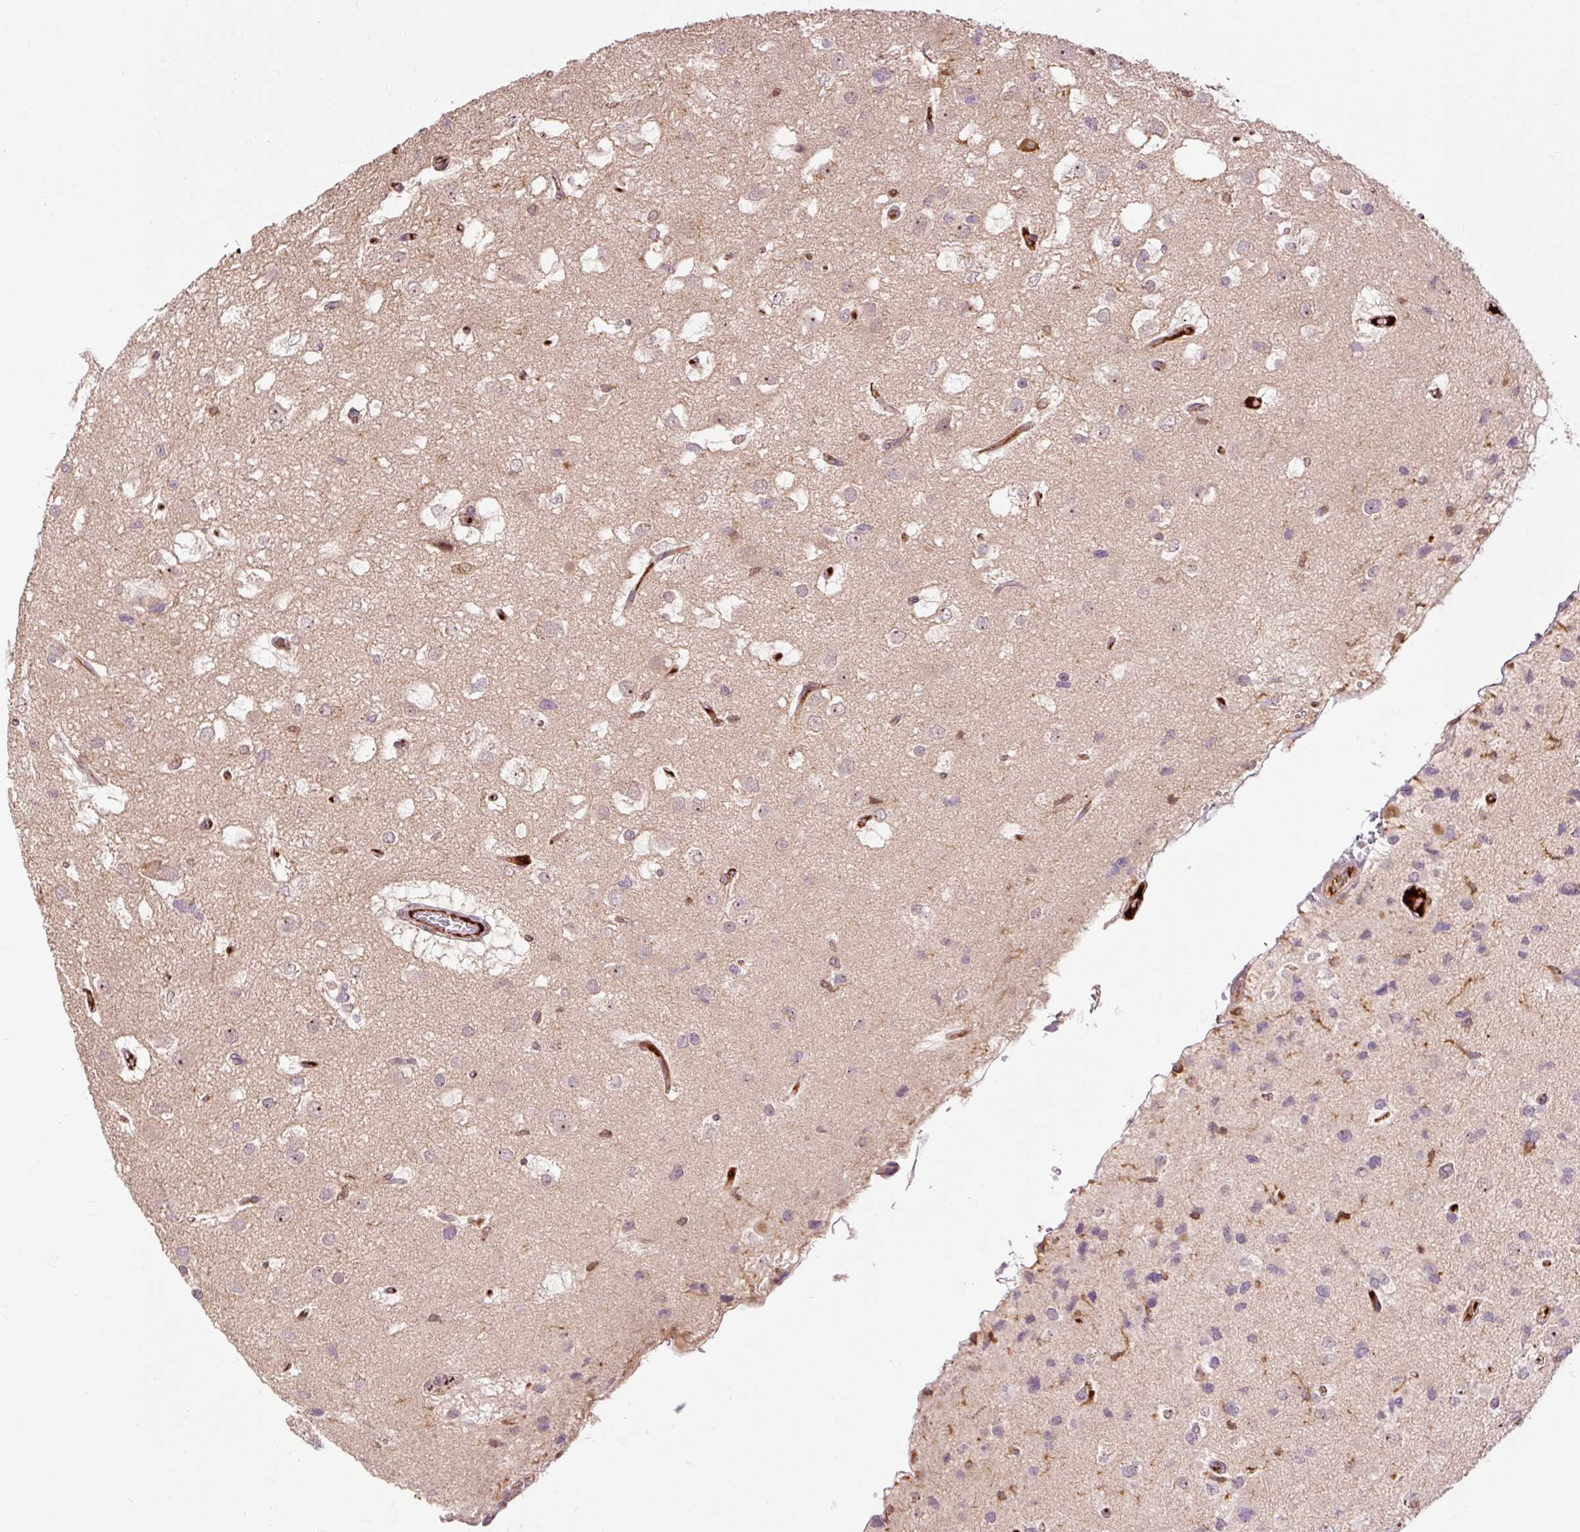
{"staining": {"intensity": "negative", "quantity": "none", "location": "none"}, "tissue": "glioma", "cell_type": "Tumor cells", "image_type": "cancer", "snomed": [{"axis": "morphology", "description": "Glioma, malignant, High grade"}, {"axis": "topography", "description": "Brain"}], "caption": "This photomicrograph is of glioma stained with IHC to label a protein in brown with the nuclei are counter-stained blue. There is no expression in tumor cells. (Brightfield microscopy of DAB IHC at high magnification).", "gene": "CEBPZ", "patient": {"sex": "male", "age": 53}}